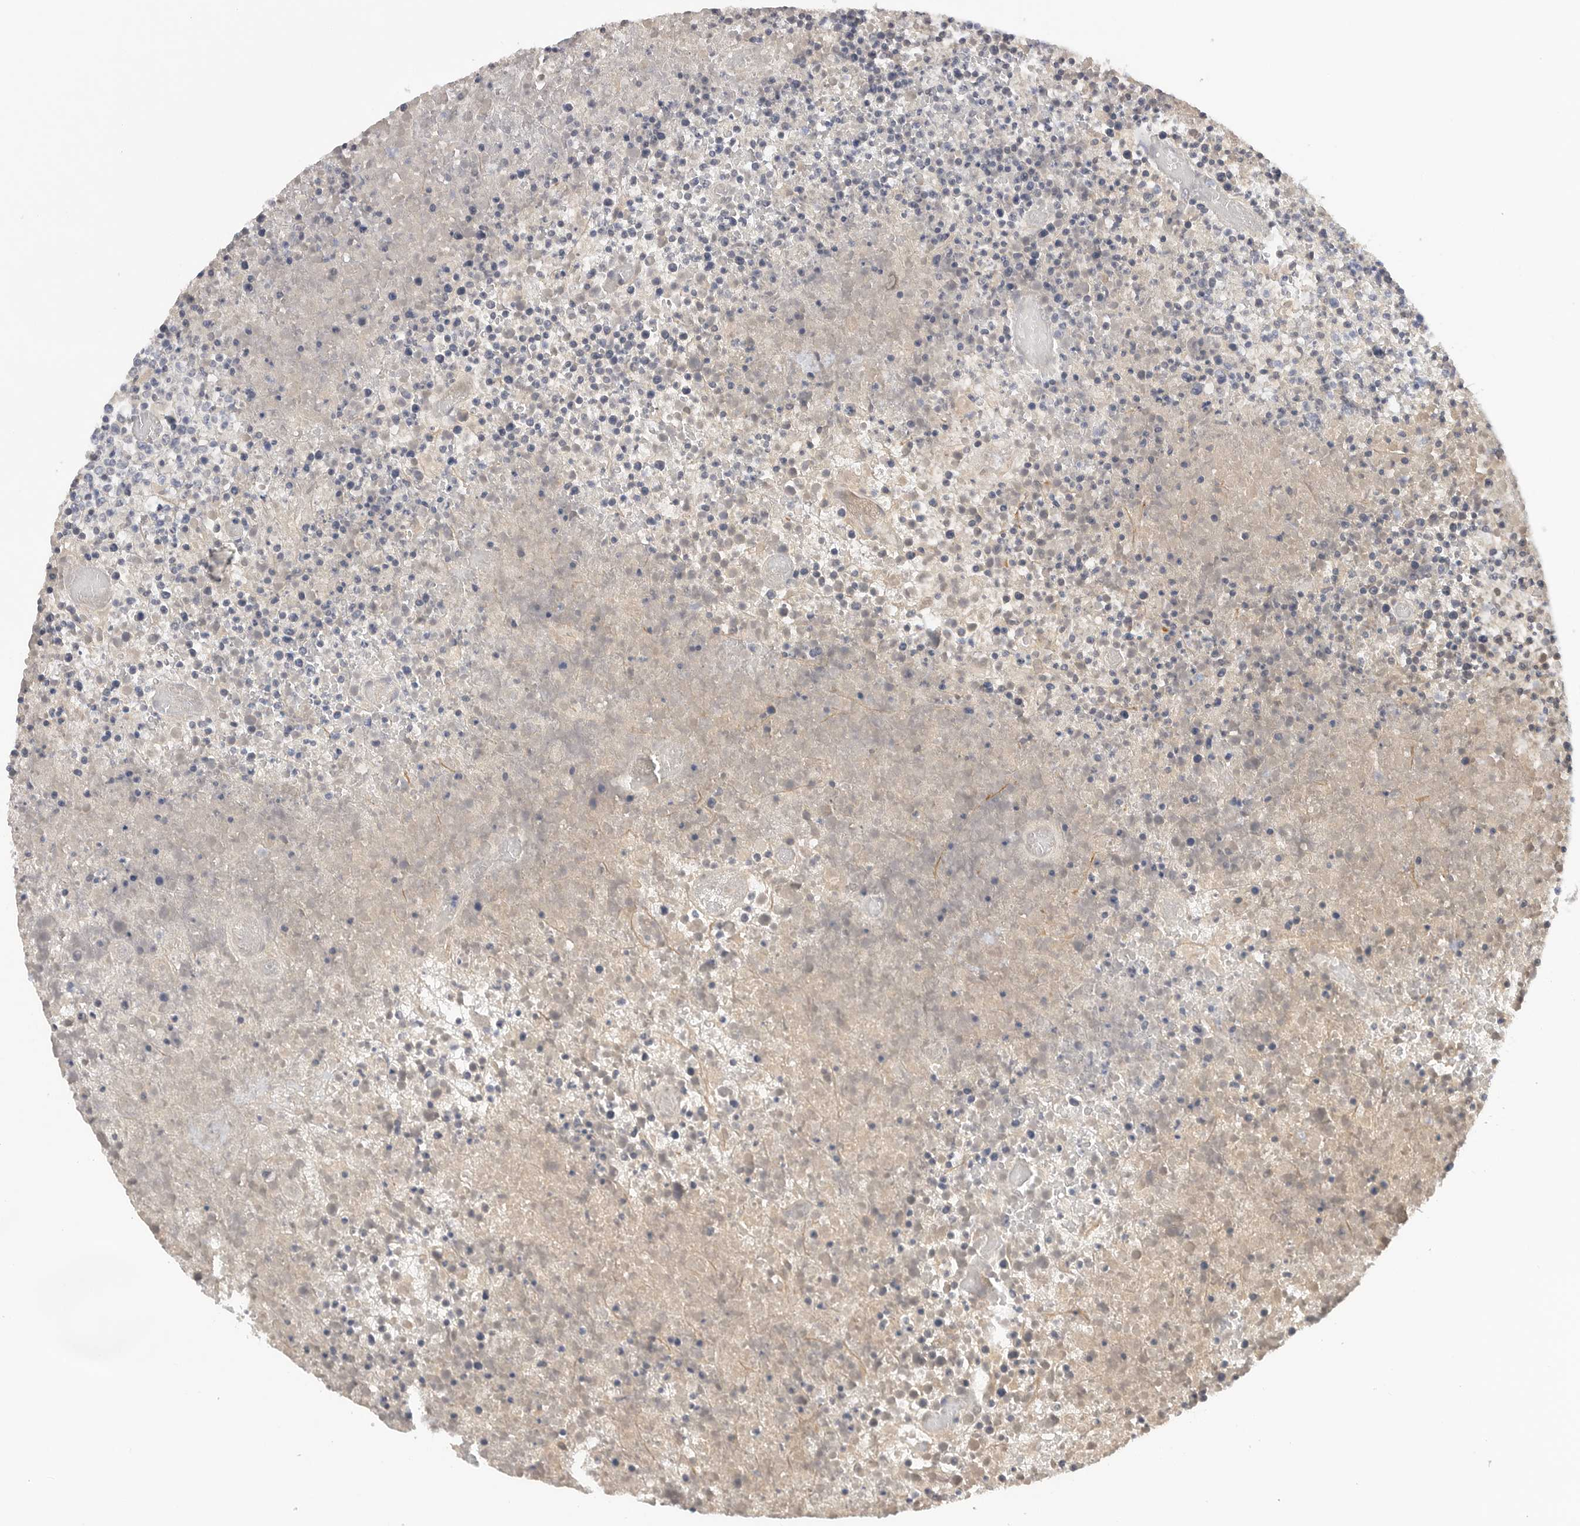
{"staining": {"intensity": "negative", "quantity": "none", "location": "none"}, "tissue": "lymphoma", "cell_type": "Tumor cells", "image_type": "cancer", "snomed": [{"axis": "morphology", "description": "Malignant lymphoma, non-Hodgkin's type, High grade"}, {"axis": "topography", "description": "Lymph node"}], "caption": "Photomicrograph shows no significant protein staining in tumor cells of high-grade malignant lymphoma, non-Hodgkin's type.", "gene": "FBN2", "patient": {"sex": "male", "age": 13}}